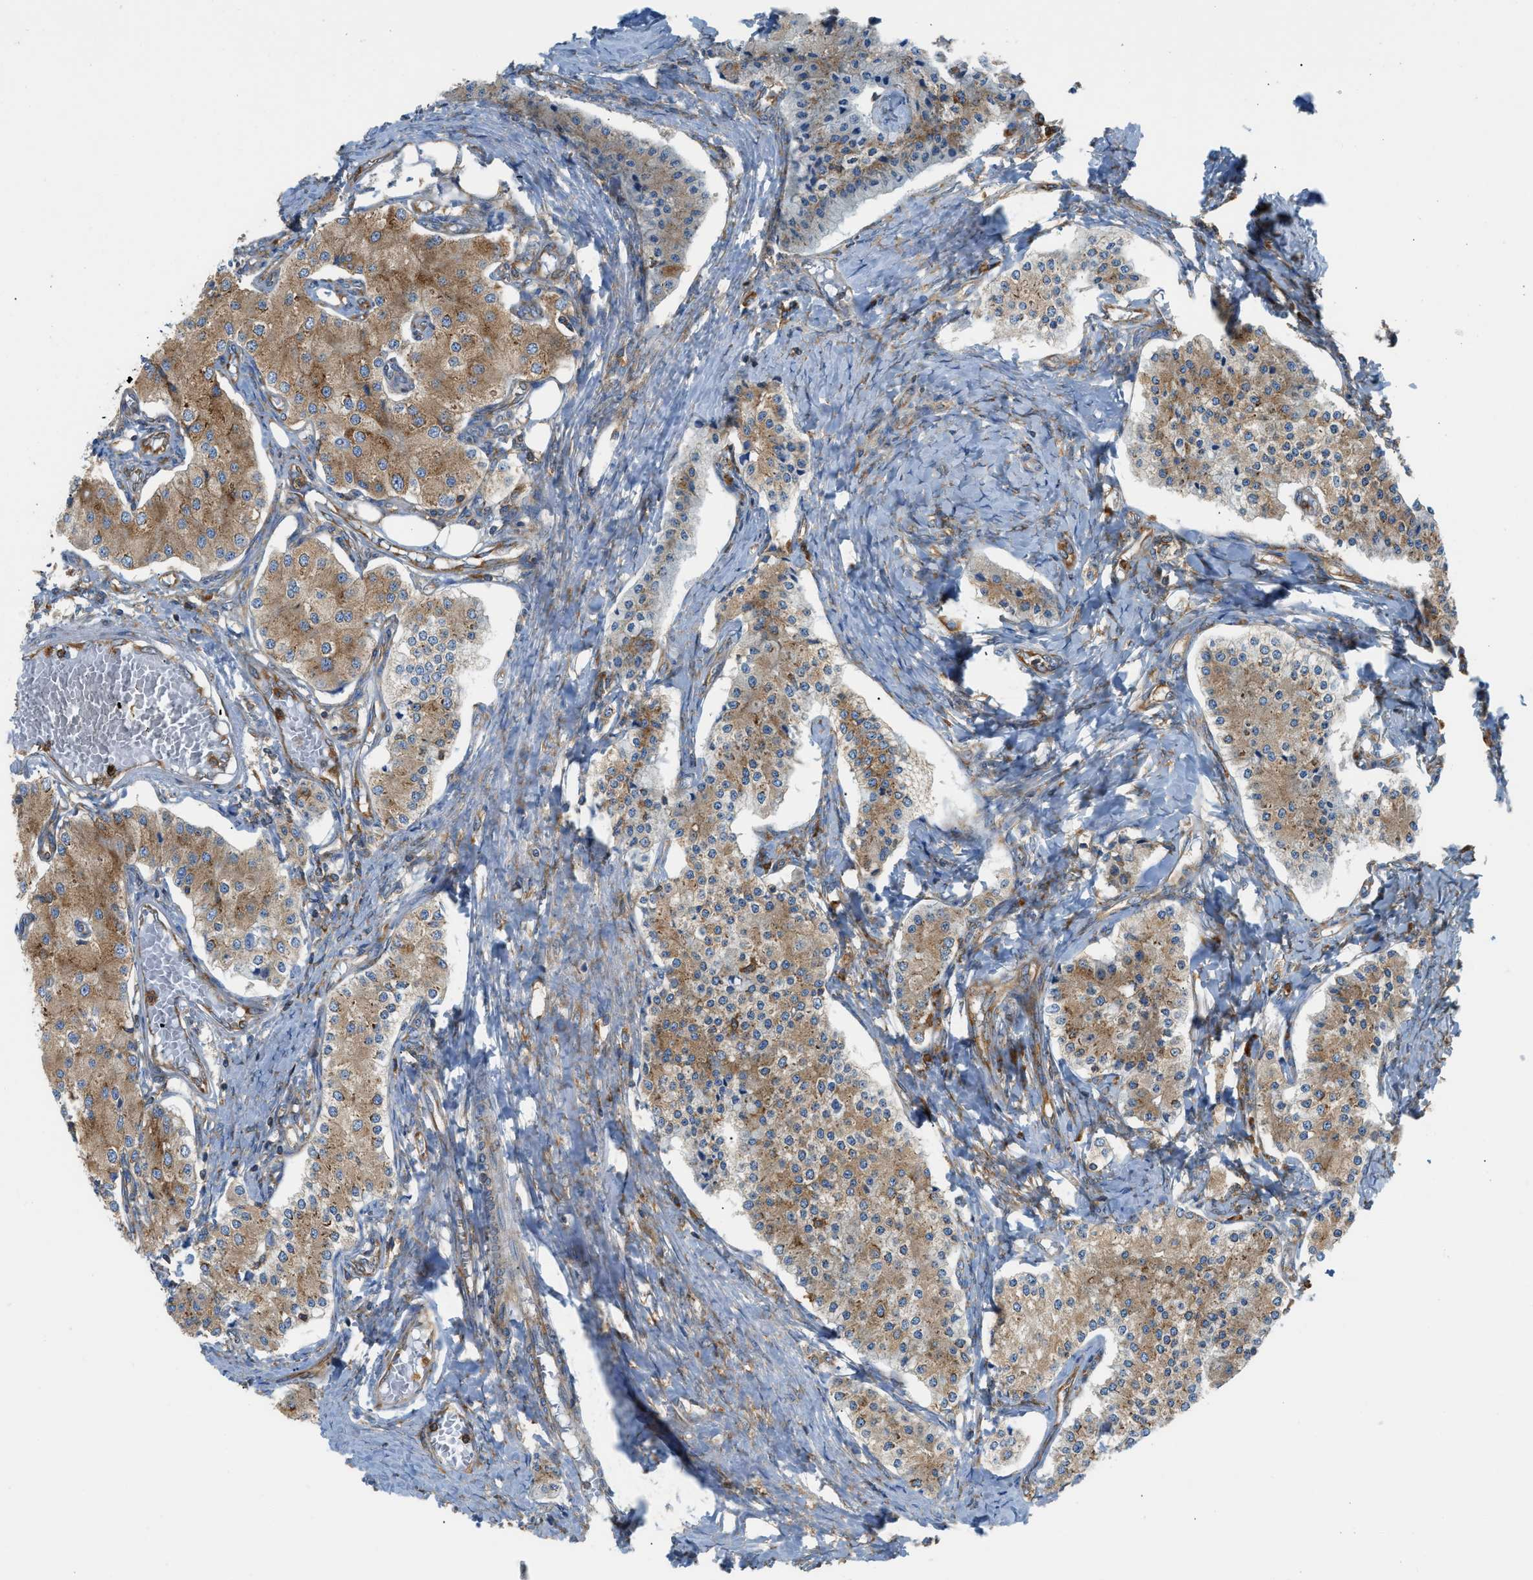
{"staining": {"intensity": "moderate", "quantity": ">75%", "location": "cytoplasmic/membranous"}, "tissue": "carcinoid", "cell_type": "Tumor cells", "image_type": "cancer", "snomed": [{"axis": "morphology", "description": "Carcinoid, malignant, NOS"}, {"axis": "topography", "description": "Colon"}], "caption": "Carcinoid tissue displays moderate cytoplasmic/membranous expression in about >75% of tumor cells", "gene": "GPAT4", "patient": {"sex": "female", "age": 52}}